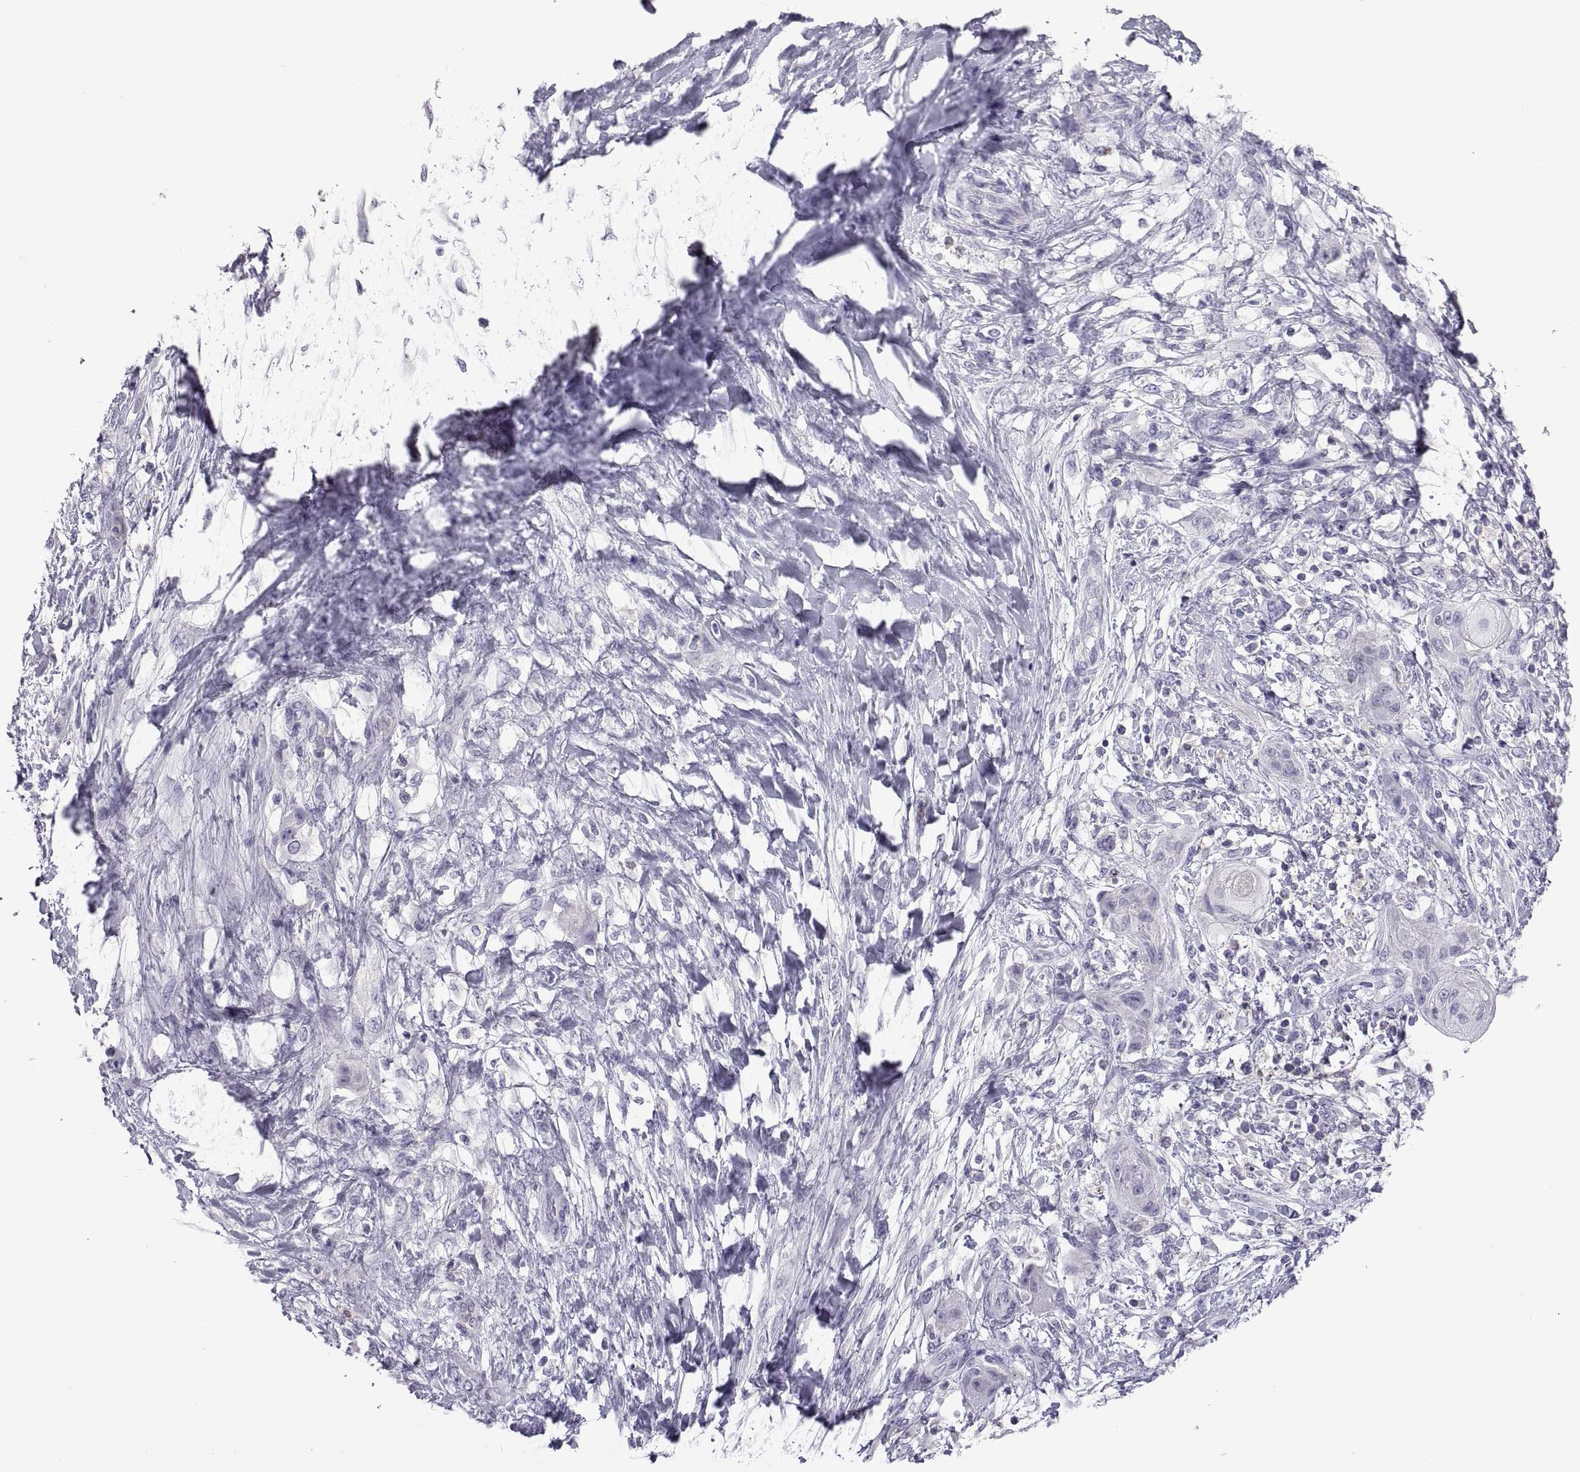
{"staining": {"intensity": "negative", "quantity": "none", "location": "none"}, "tissue": "skin cancer", "cell_type": "Tumor cells", "image_type": "cancer", "snomed": [{"axis": "morphology", "description": "Squamous cell carcinoma, NOS"}, {"axis": "topography", "description": "Skin"}], "caption": "The immunohistochemistry photomicrograph has no significant positivity in tumor cells of skin squamous cell carcinoma tissue. The staining is performed using DAB brown chromogen with nuclei counter-stained in using hematoxylin.", "gene": "RGS19", "patient": {"sex": "male", "age": 62}}